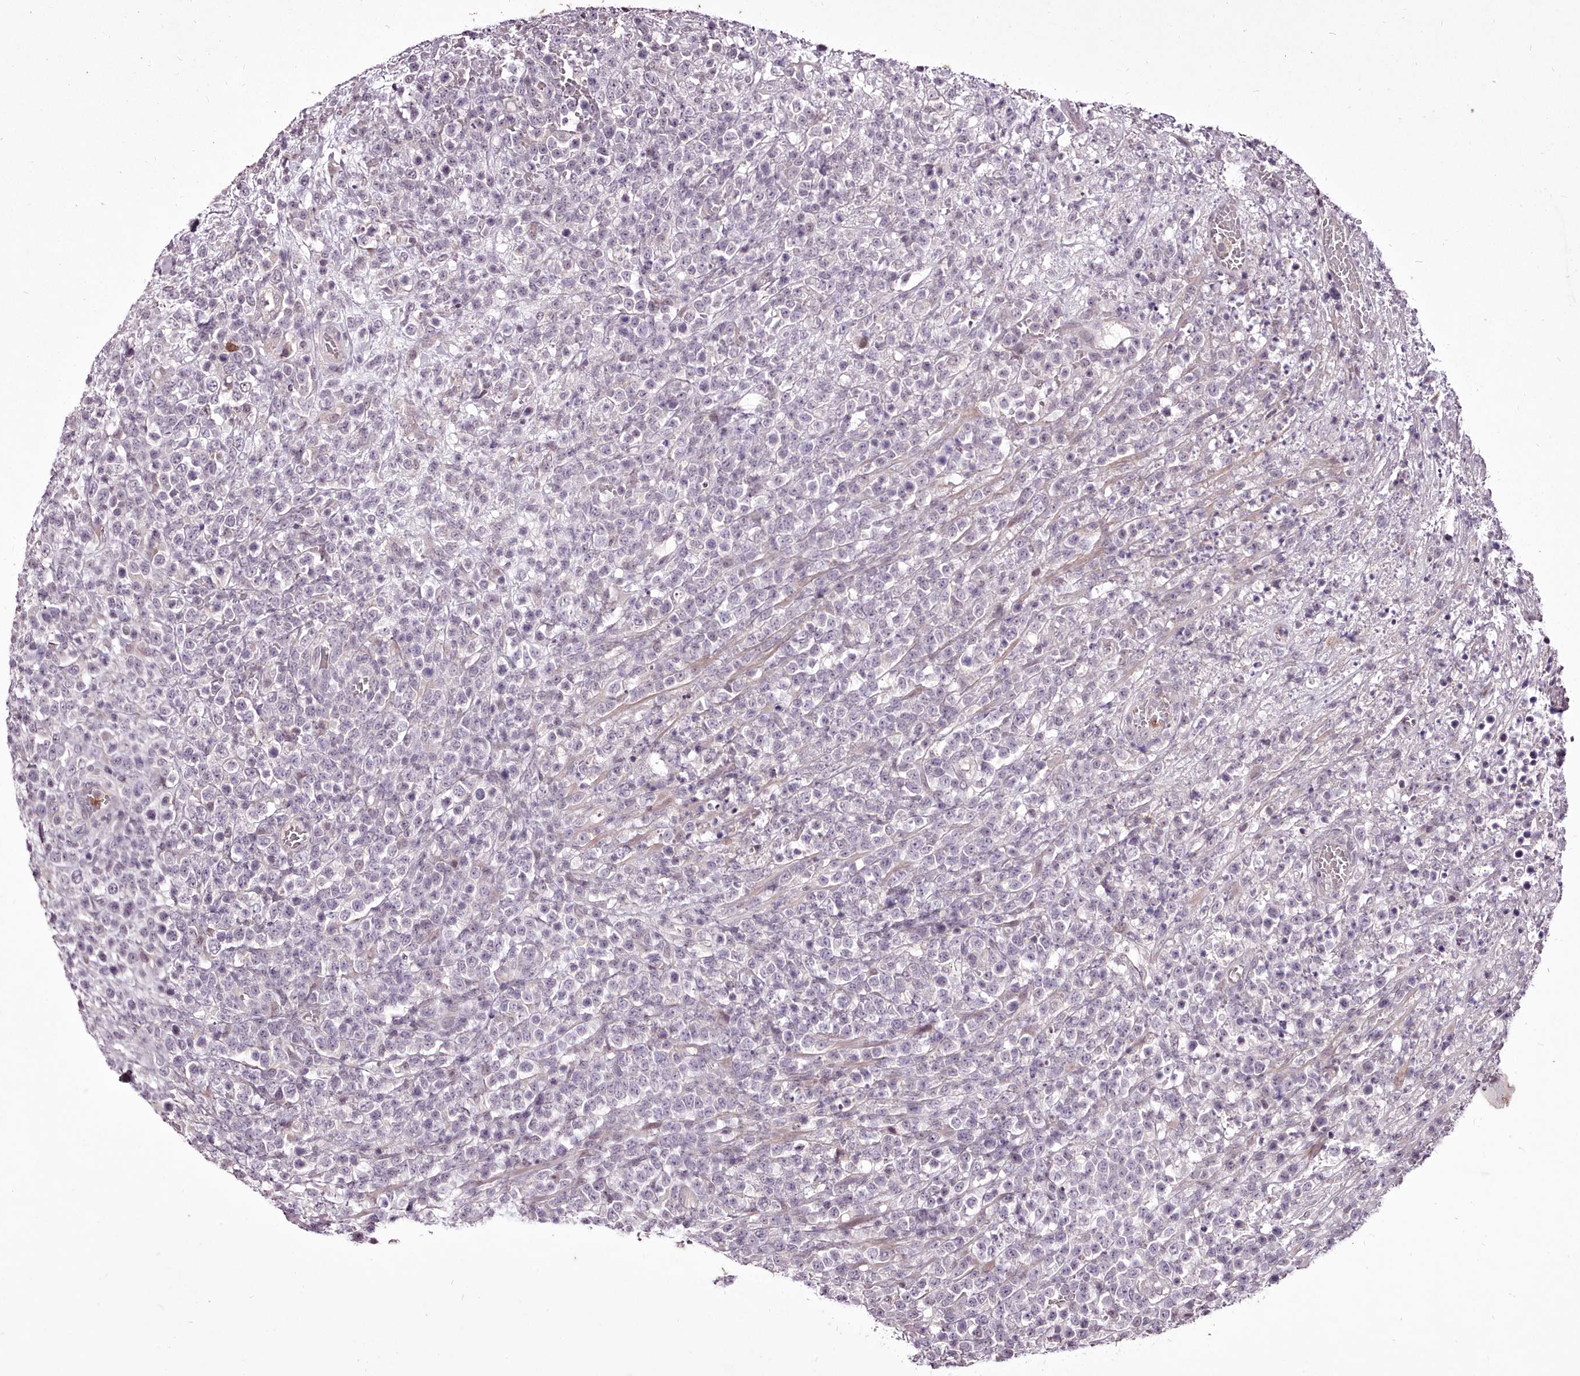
{"staining": {"intensity": "negative", "quantity": "none", "location": "none"}, "tissue": "lymphoma", "cell_type": "Tumor cells", "image_type": "cancer", "snomed": [{"axis": "morphology", "description": "Malignant lymphoma, non-Hodgkin's type, High grade"}, {"axis": "topography", "description": "Colon"}], "caption": "The photomicrograph demonstrates no significant staining in tumor cells of lymphoma.", "gene": "ADRA1D", "patient": {"sex": "female", "age": 53}}